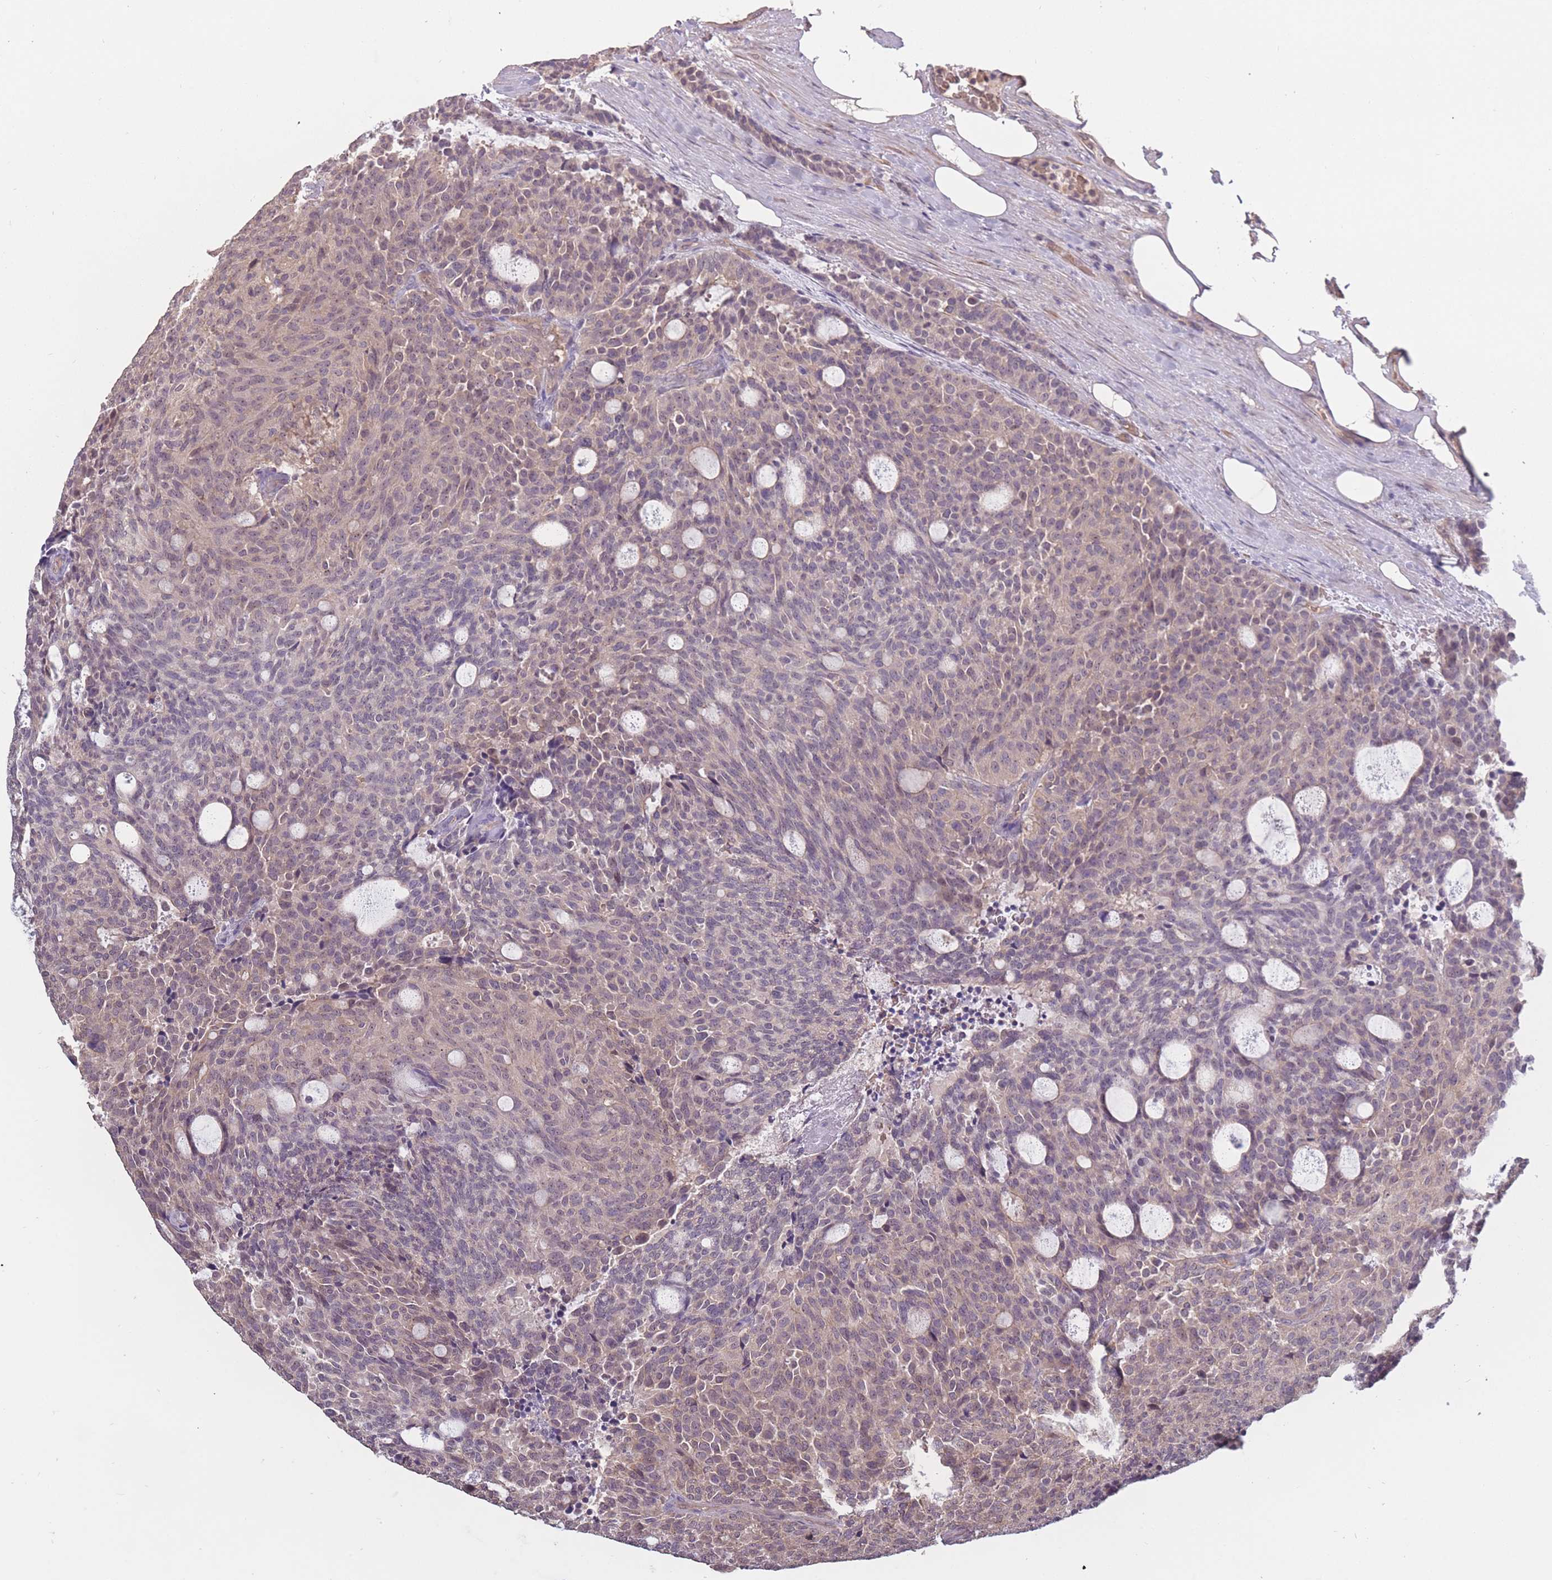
{"staining": {"intensity": "weak", "quantity": "<25%", "location": "cytoplasmic/membranous"}, "tissue": "carcinoid", "cell_type": "Tumor cells", "image_type": "cancer", "snomed": [{"axis": "morphology", "description": "Carcinoid, malignant, NOS"}, {"axis": "topography", "description": "Pancreas"}], "caption": "DAB (3,3'-diaminobenzidine) immunohistochemical staining of human carcinoid shows no significant positivity in tumor cells. (DAB immunohistochemistry (IHC) with hematoxylin counter stain).", "gene": "KIAA1755", "patient": {"sex": "female", "age": 54}}